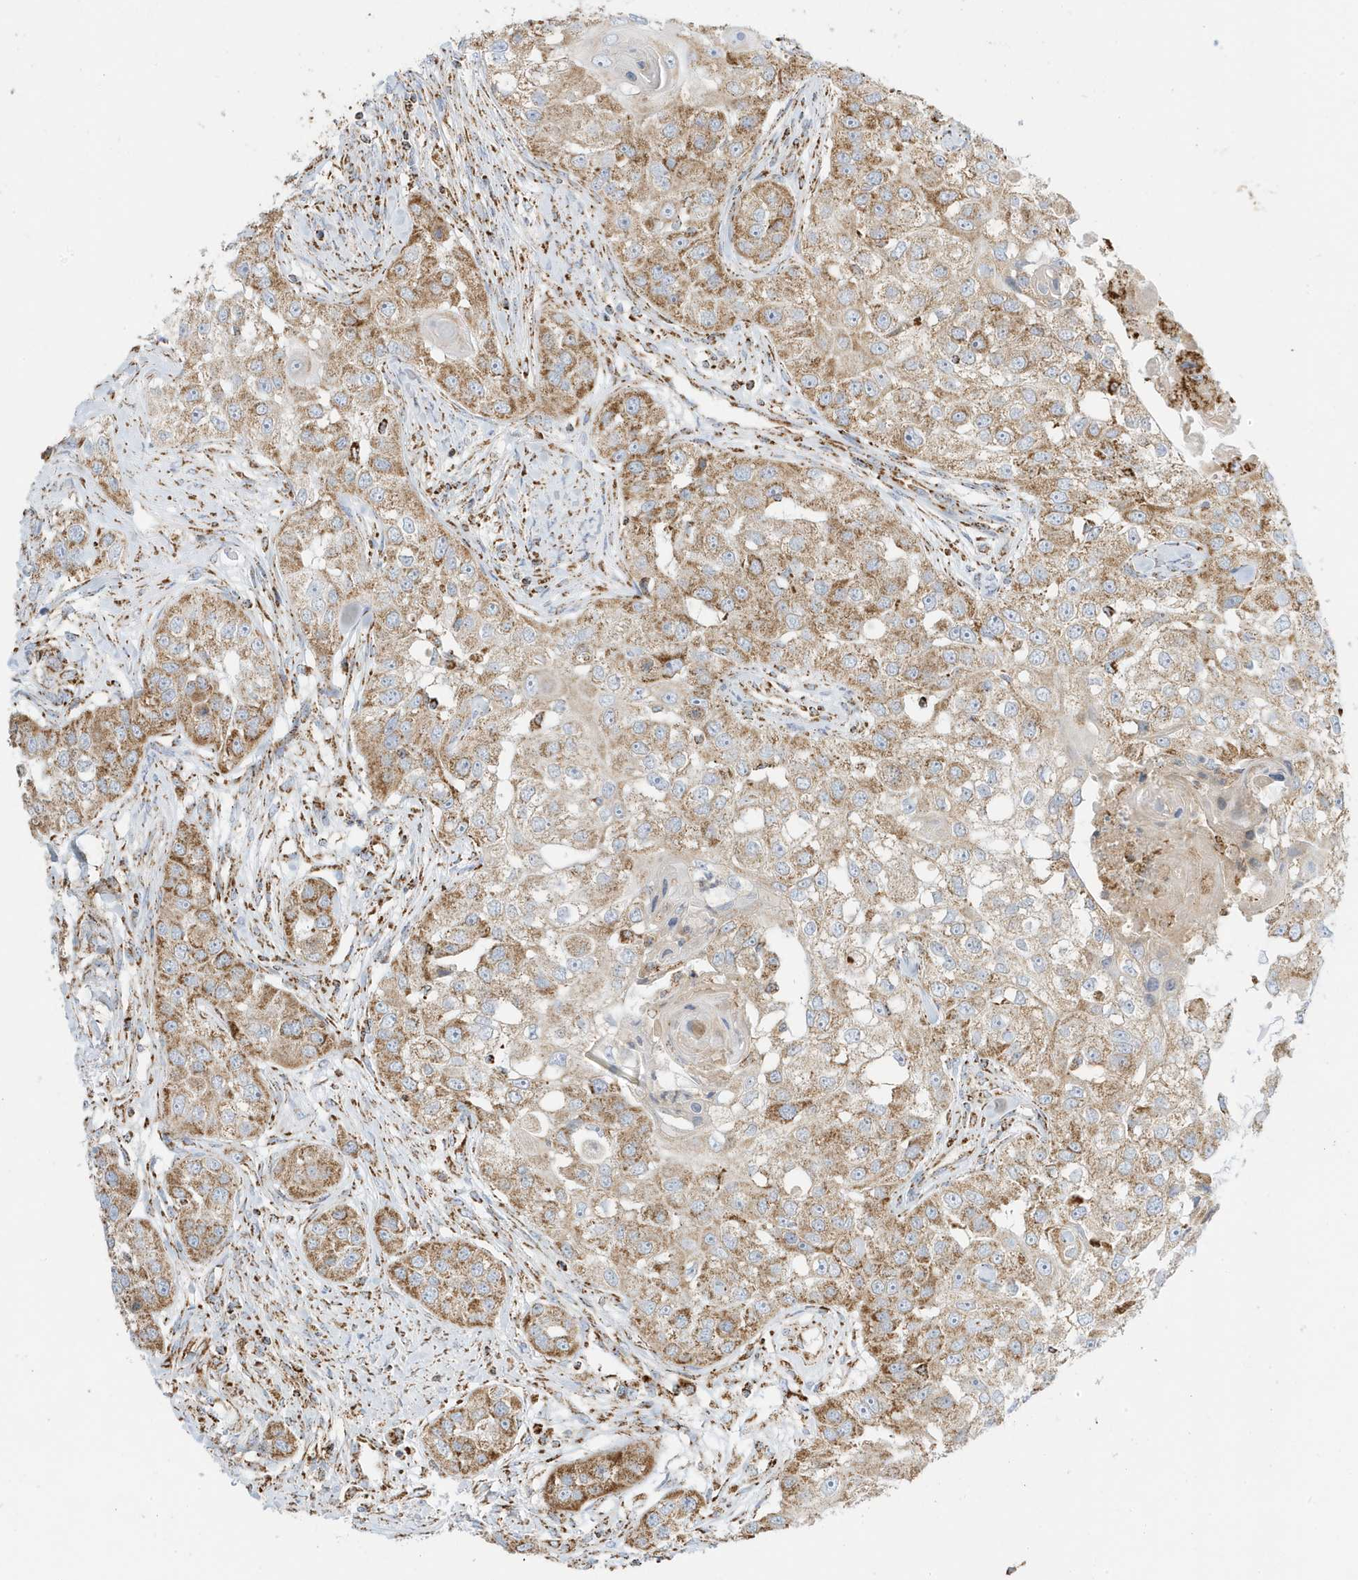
{"staining": {"intensity": "moderate", "quantity": ">75%", "location": "cytoplasmic/membranous"}, "tissue": "head and neck cancer", "cell_type": "Tumor cells", "image_type": "cancer", "snomed": [{"axis": "morphology", "description": "Normal tissue, NOS"}, {"axis": "morphology", "description": "Squamous cell carcinoma, NOS"}, {"axis": "topography", "description": "Skeletal muscle"}, {"axis": "topography", "description": "Head-Neck"}], "caption": "Immunohistochemistry histopathology image of human head and neck squamous cell carcinoma stained for a protein (brown), which demonstrates medium levels of moderate cytoplasmic/membranous expression in about >75% of tumor cells.", "gene": "ATP5ME", "patient": {"sex": "male", "age": 51}}